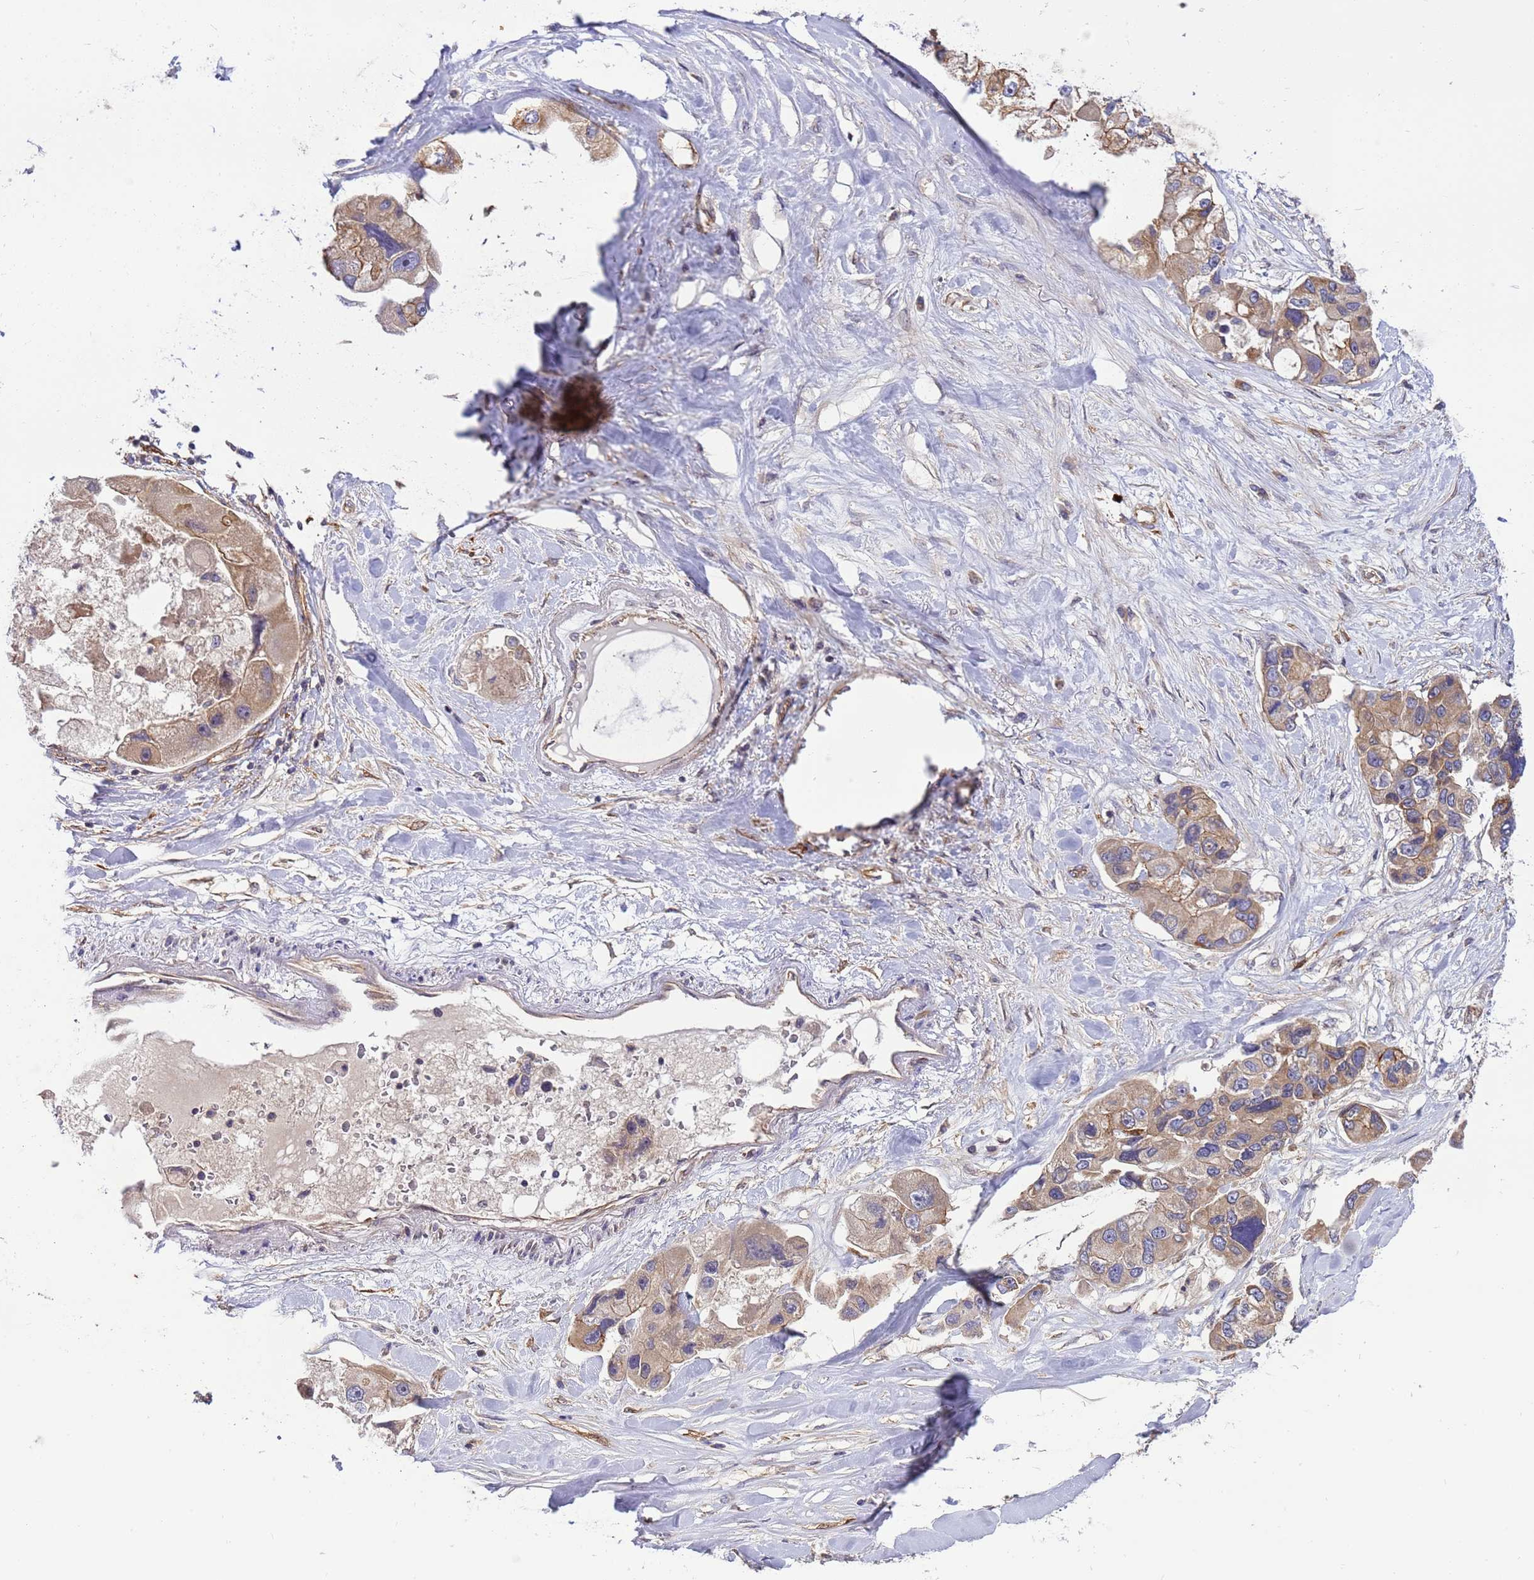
{"staining": {"intensity": "moderate", "quantity": ">75%", "location": "cytoplasmic/membranous"}, "tissue": "lung cancer", "cell_type": "Tumor cells", "image_type": "cancer", "snomed": [{"axis": "morphology", "description": "Adenocarcinoma, NOS"}, {"axis": "topography", "description": "Lung"}], "caption": "The photomicrograph reveals a brown stain indicating the presence of a protein in the cytoplasmic/membranous of tumor cells in lung adenocarcinoma. (DAB (3,3'-diaminobenzidine) = brown stain, brightfield microscopy at high magnification).", "gene": "SMCO3", "patient": {"sex": "female", "age": 54}}